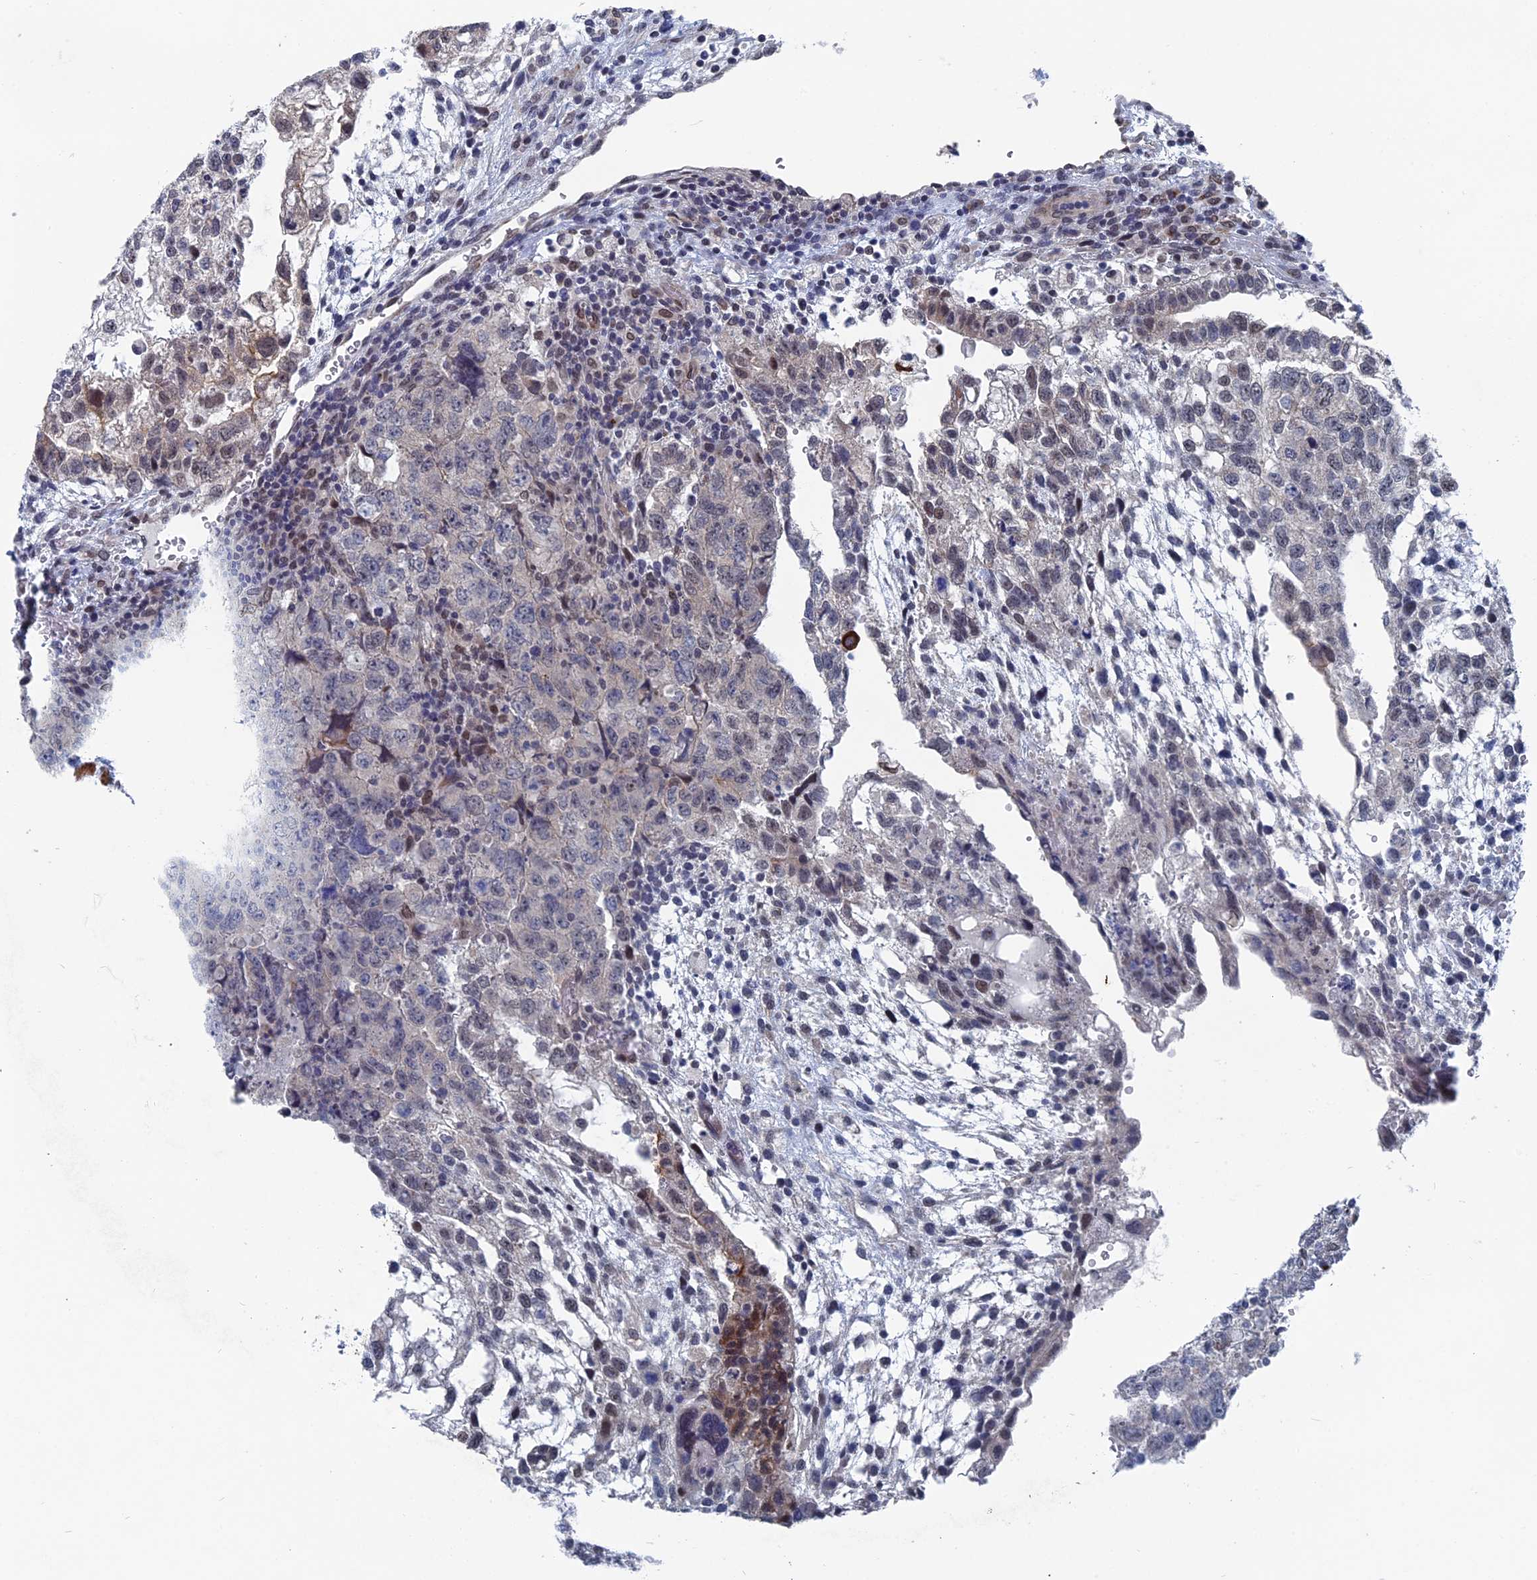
{"staining": {"intensity": "moderate", "quantity": "<25%", "location": "cytoplasmic/membranous"}, "tissue": "testis cancer", "cell_type": "Tumor cells", "image_type": "cancer", "snomed": [{"axis": "morphology", "description": "Normal tissue, NOS"}, {"axis": "morphology", "description": "Carcinoma, Embryonal, NOS"}, {"axis": "topography", "description": "Testis"}], "caption": "Human testis cancer (embryonal carcinoma) stained with a brown dye demonstrates moderate cytoplasmic/membranous positive positivity in approximately <25% of tumor cells.", "gene": "MTRF1", "patient": {"sex": "male", "age": 36}}